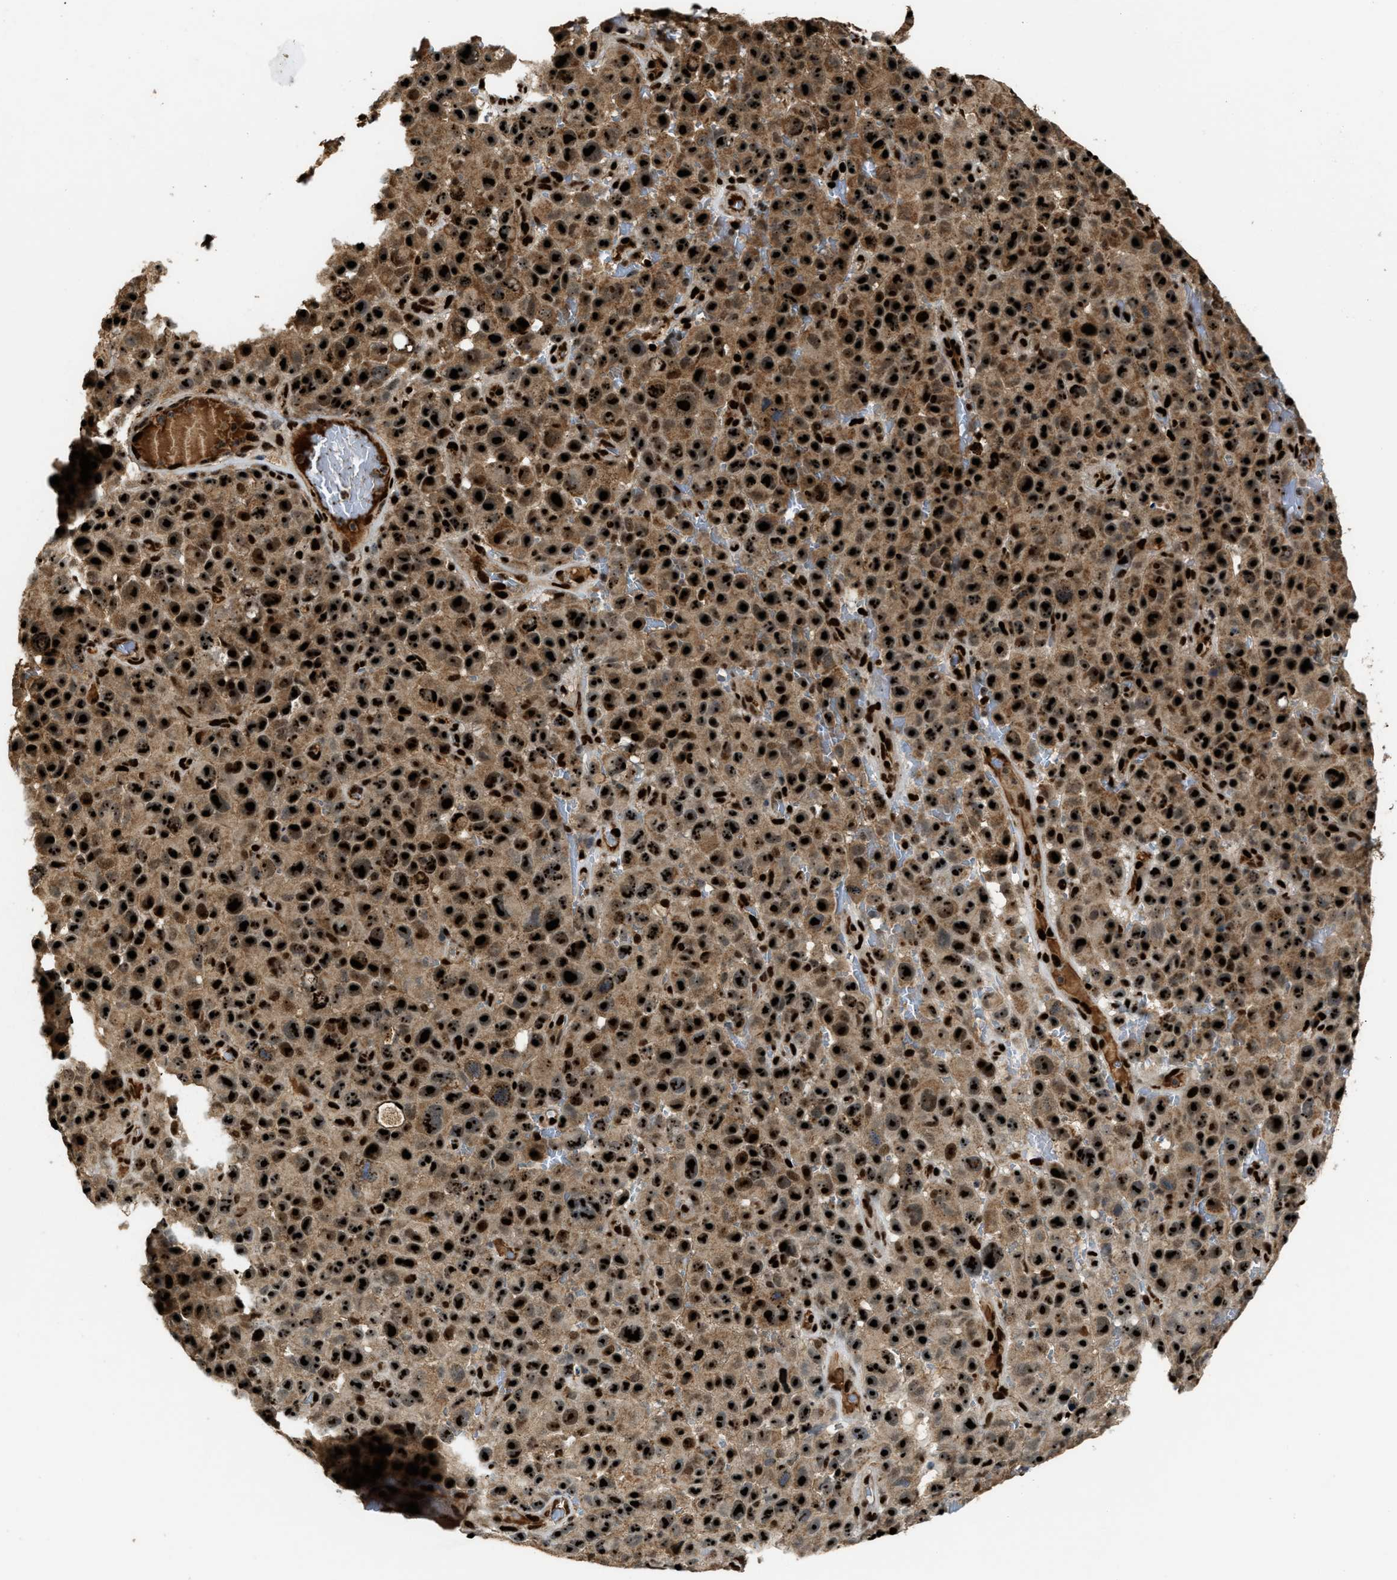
{"staining": {"intensity": "strong", "quantity": ">75%", "location": "cytoplasmic/membranous,nuclear"}, "tissue": "melanoma", "cell_type": "Tumor cells", "image_type": "cancer", "snomed": [{"axis": "morphology", "description": "Malignant melanoma, NOS"}, {"axis": "topography", "description": "Skin"}], "caption": "This histopathology image reveals immunohistochemistry (IHC) staining of human malignant melanoma, with high strong cytoplasmic/membranous and nuclear staining in approximately >75% of tumor cells.", "gene": "ZNF687", "patient": {"sex": "female", "age": 82}}